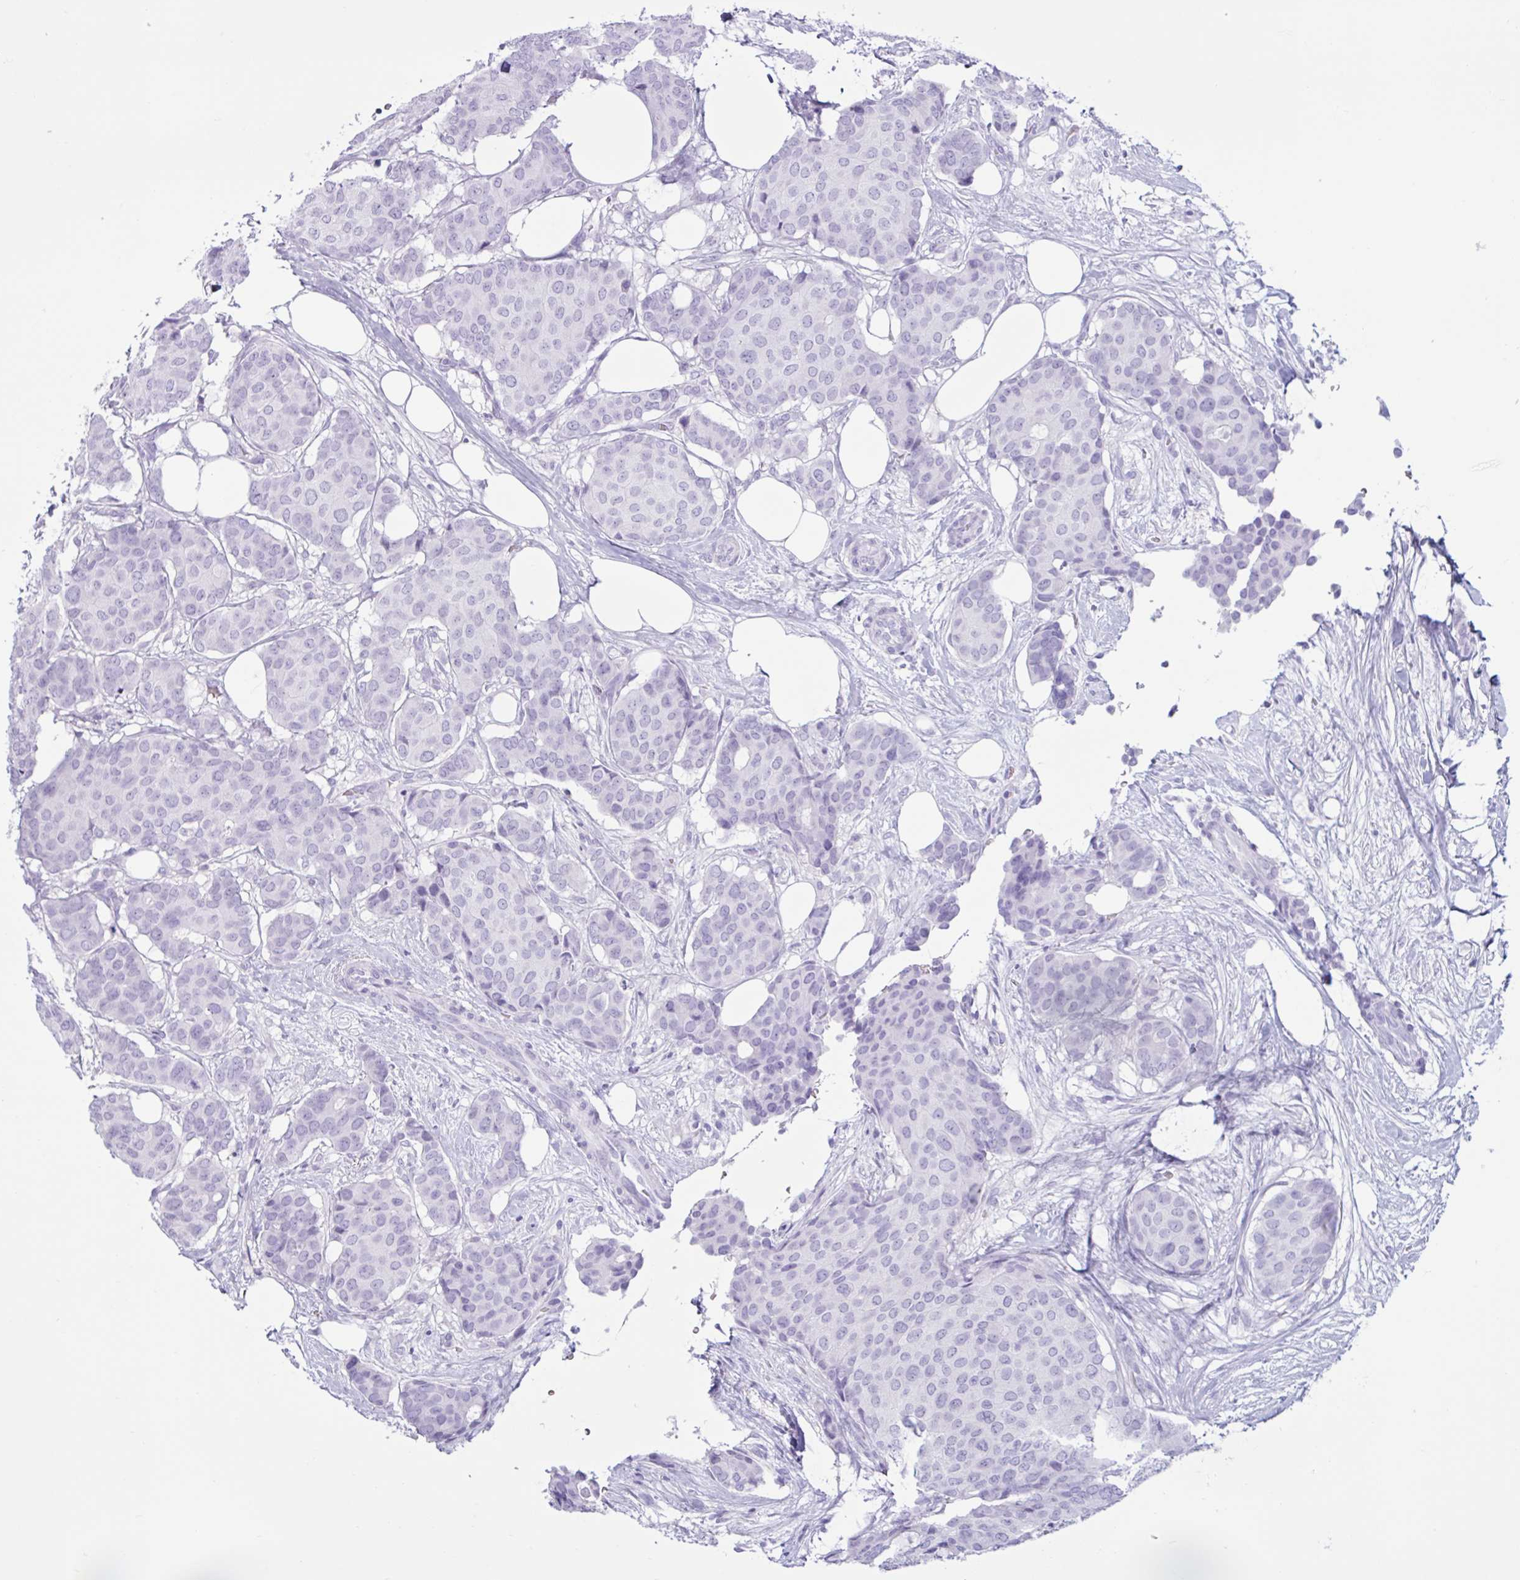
{"staining": {"intensity": "negative", "quantity": "none", "location": "none"}, "tissue": "breast cancer", "cell_type": "Tumor cells", "image_type": "cancer", "snomed": [{"axis": "morphology", "description": "Duct carcinoma"}, {"axis": "topography", "description": "Breast"}], "caption": "Tumor cells show no significant positivity in breast cancer (intraductal carcinoma).", "gene": "MRGPRG", "patient": {"sex": "female", "age": 75}}